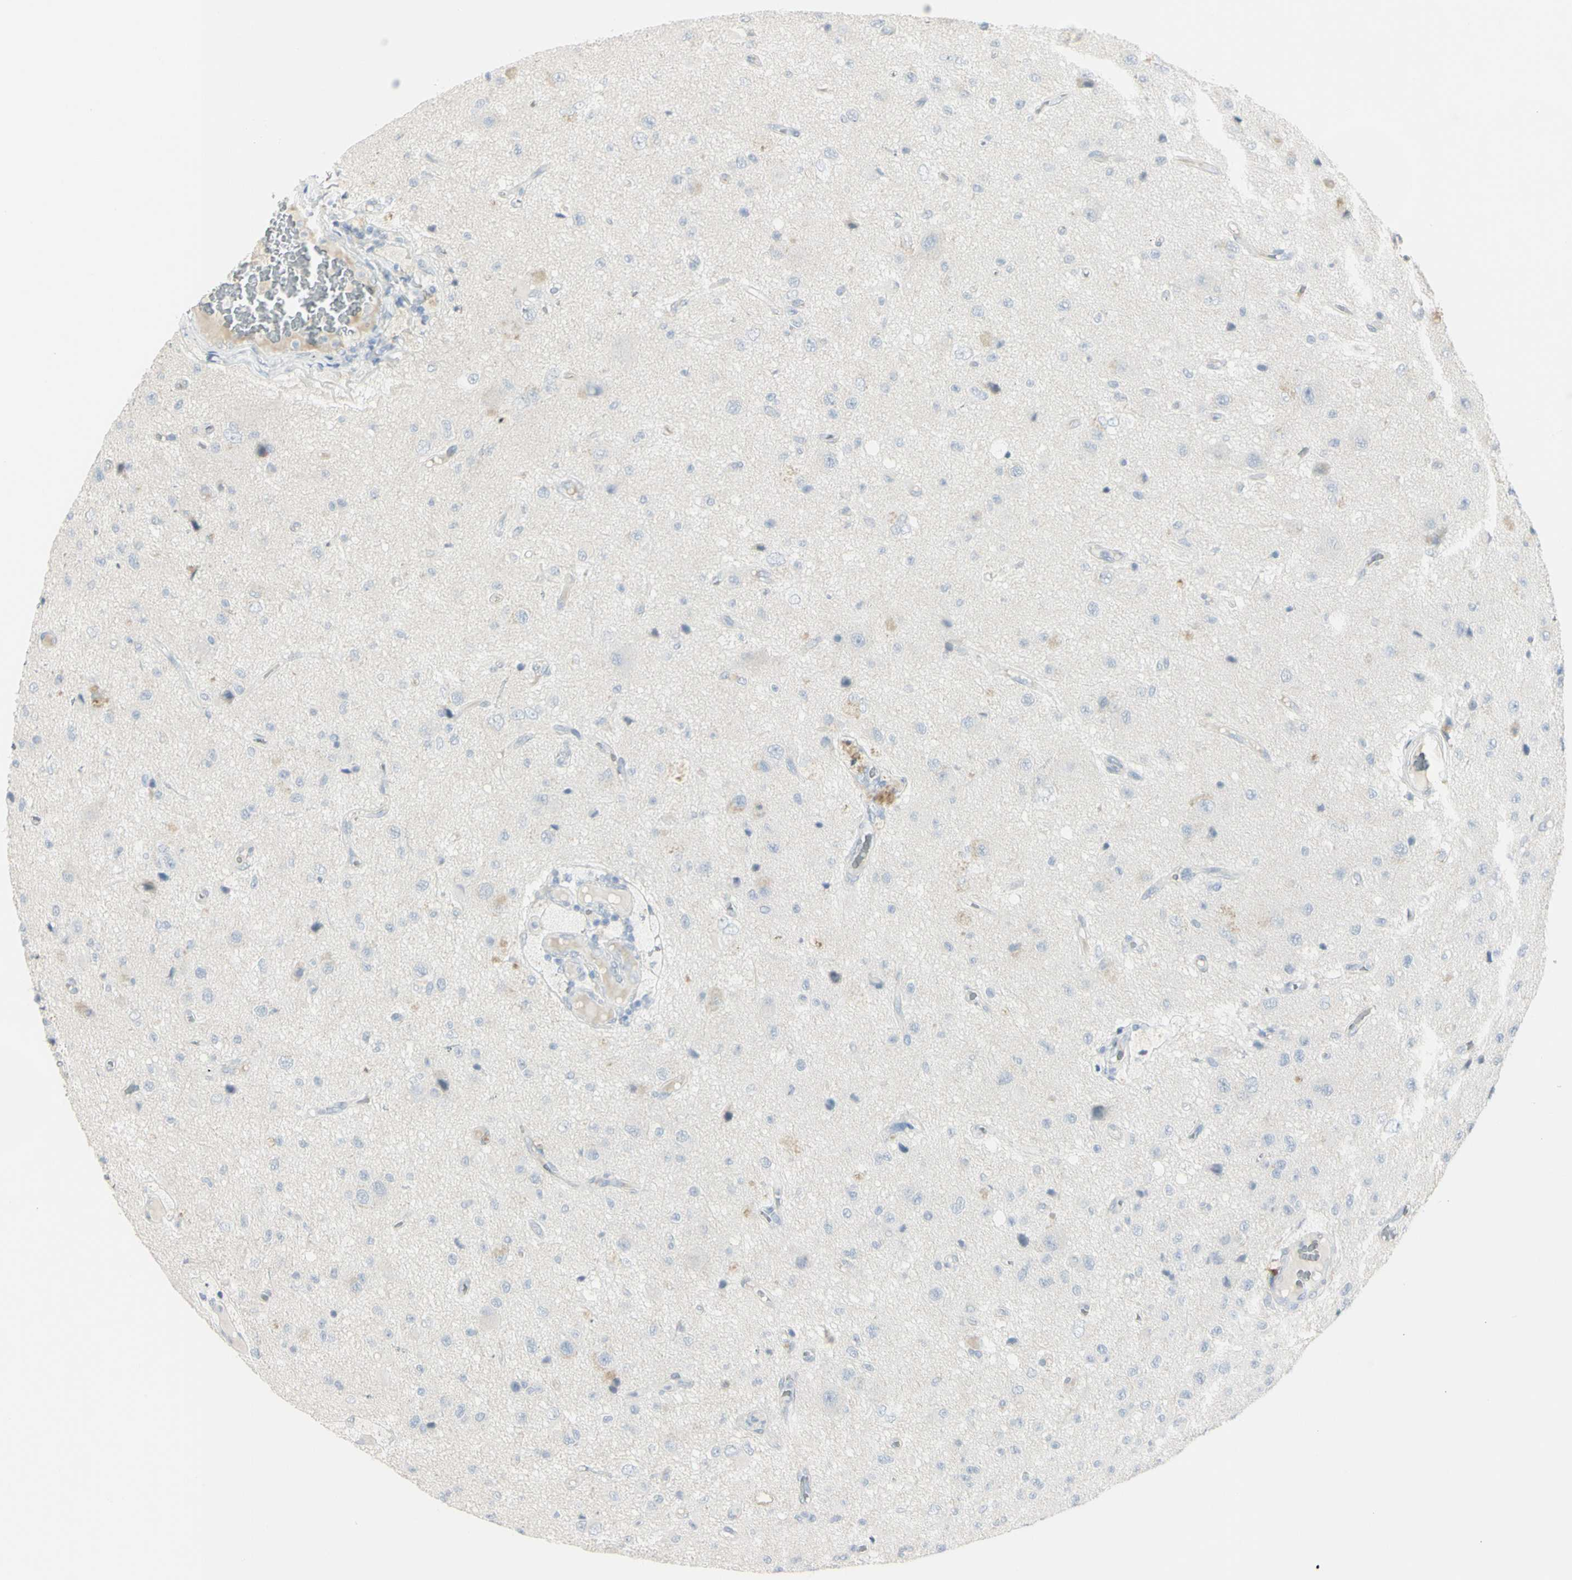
{"staining": {"intensity": "negative", "quantity": "none", "location": "none"}, "tissue": "glioma", "cell_type": "Tumor cells", "image_type": "cancer", "snomed": [{"axis": "morphology", "description": "Glioma, malignant, High grade"}, {"axis": "topography", "description": "pancreas cauda"}], "caption": "Immunohistochemistry (IHC) micrograph of human malignant glioma (high-grade) stained for a protein (brown), which reveals no staining in tumor cells.", "gene": "PIP", "patient": {"sex": "male", "age": 60}}